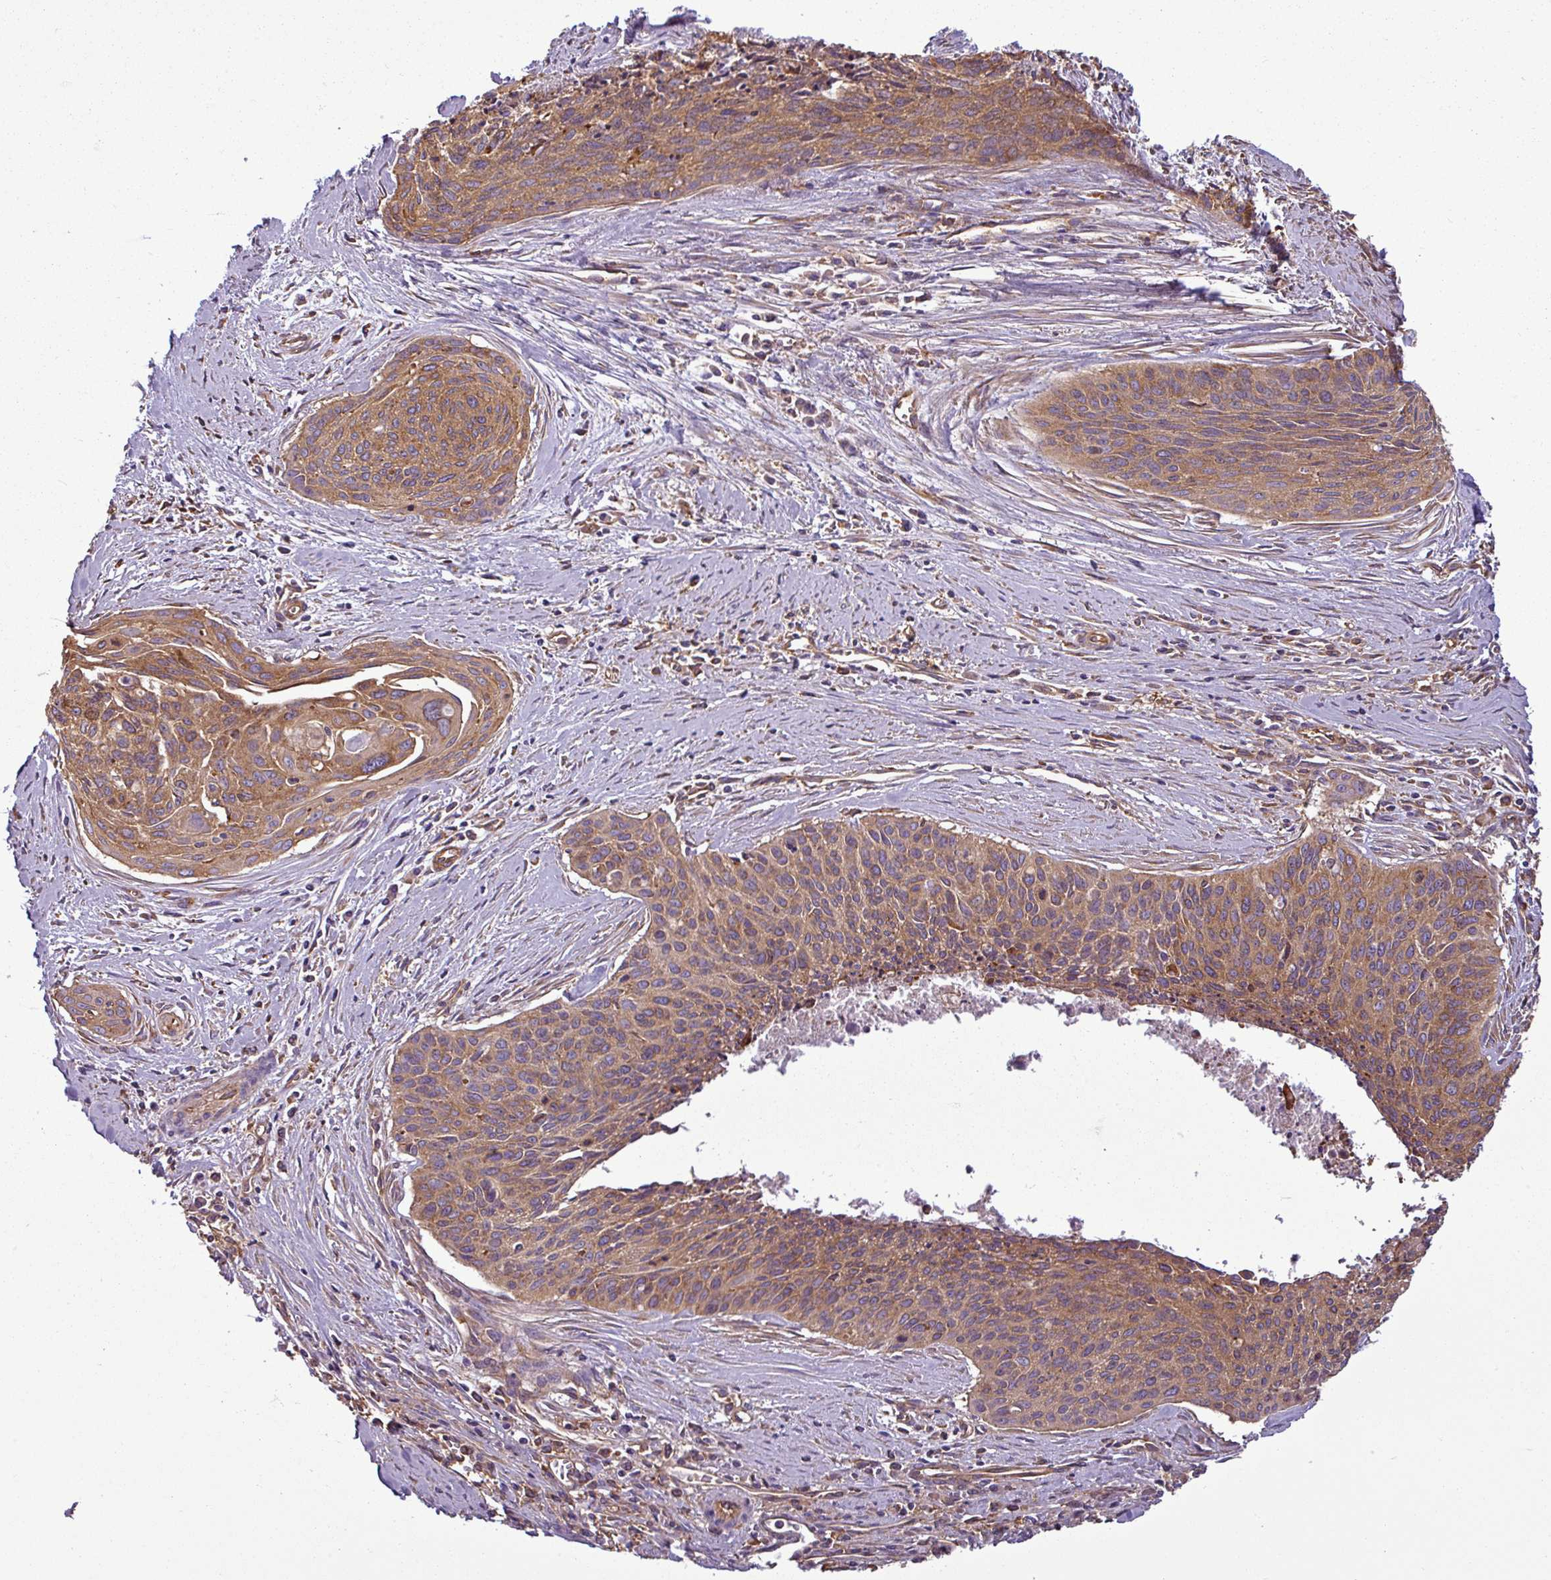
{"staining": {"intensity": "moderate", "quantity": ">75%", "location": "cytoplasmic/membranous"}, "tissue": "cervical cancer", "cell_type": "Tumor cells", "image_type": "cancer", "snomed": [{"axis": "morphology", "description": "Squamous cell carcinoma, NOS"}, {"axis": "topography", "description": "Cervix"}], "caption": "Protein staining displays moderate cytoplasmic/membranous expression in about >75% of tumor cells in cervical cancer.", "gene": "PACSIN2", "patient": {"sex": "female", "age": 55}}